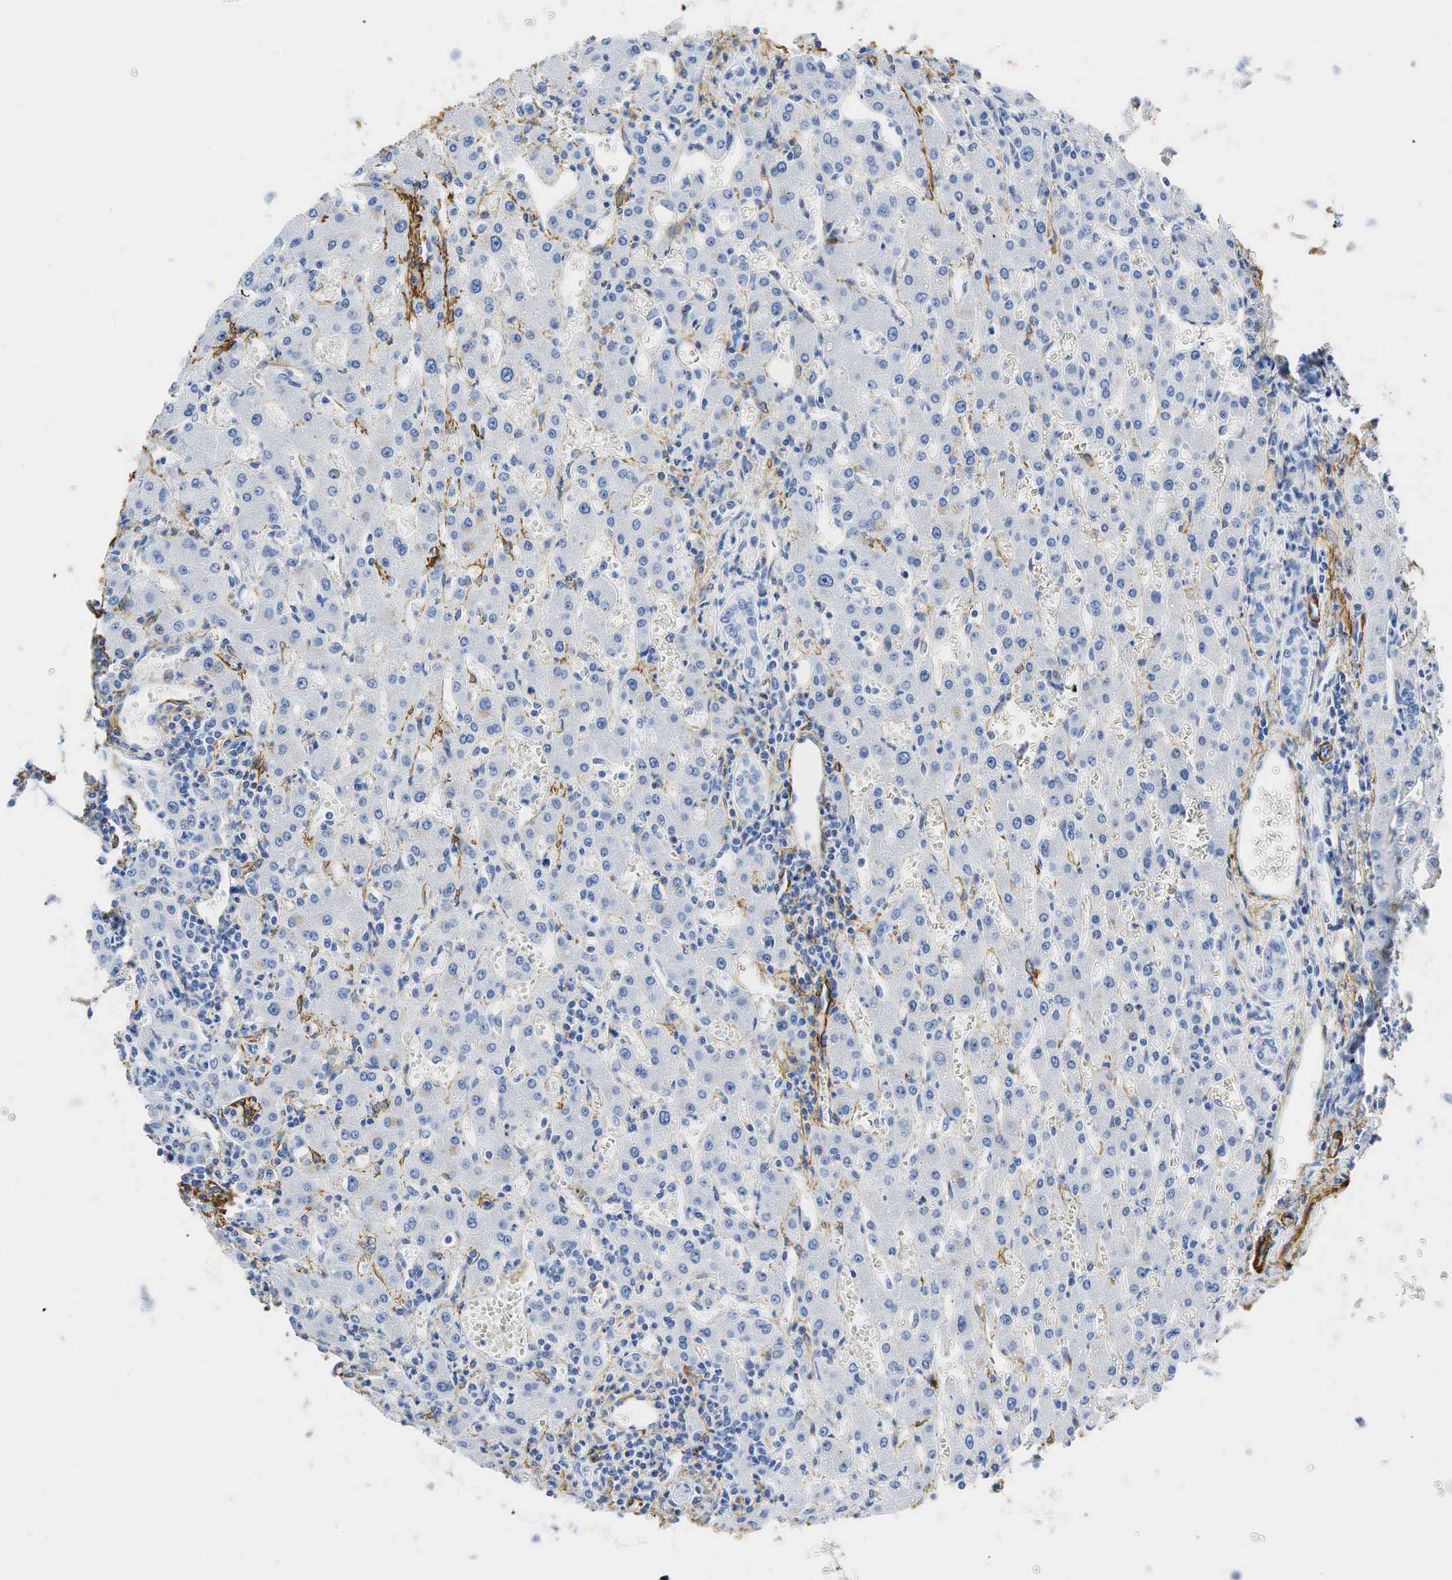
{"staining": {"intensity": "negative", "quantity": "none", "location": "none"}, "tissue": "liver", "cell_type": "Cholangiocytes", "image_type": "normal", "snomed": [{"axis": "morphology", "description": "Normal tissue, NOS"}, {"axis": "topography", "description": "Liver"}], "caption": "High magnification brightfield microscopy of unremarkable liver stained with DAB (brown) and counterstained with hematoxylin (blue): cholangiocytes show no significant positivity. (Stains: DAB (3,3'-diaminobenzidine) immunohistochemistry with hematoxylin counter stain, Microscopy: brightfield microscopy at high magnification).", "gene": "ACTA1", "patient": {"sex": "female", "age": 30}}